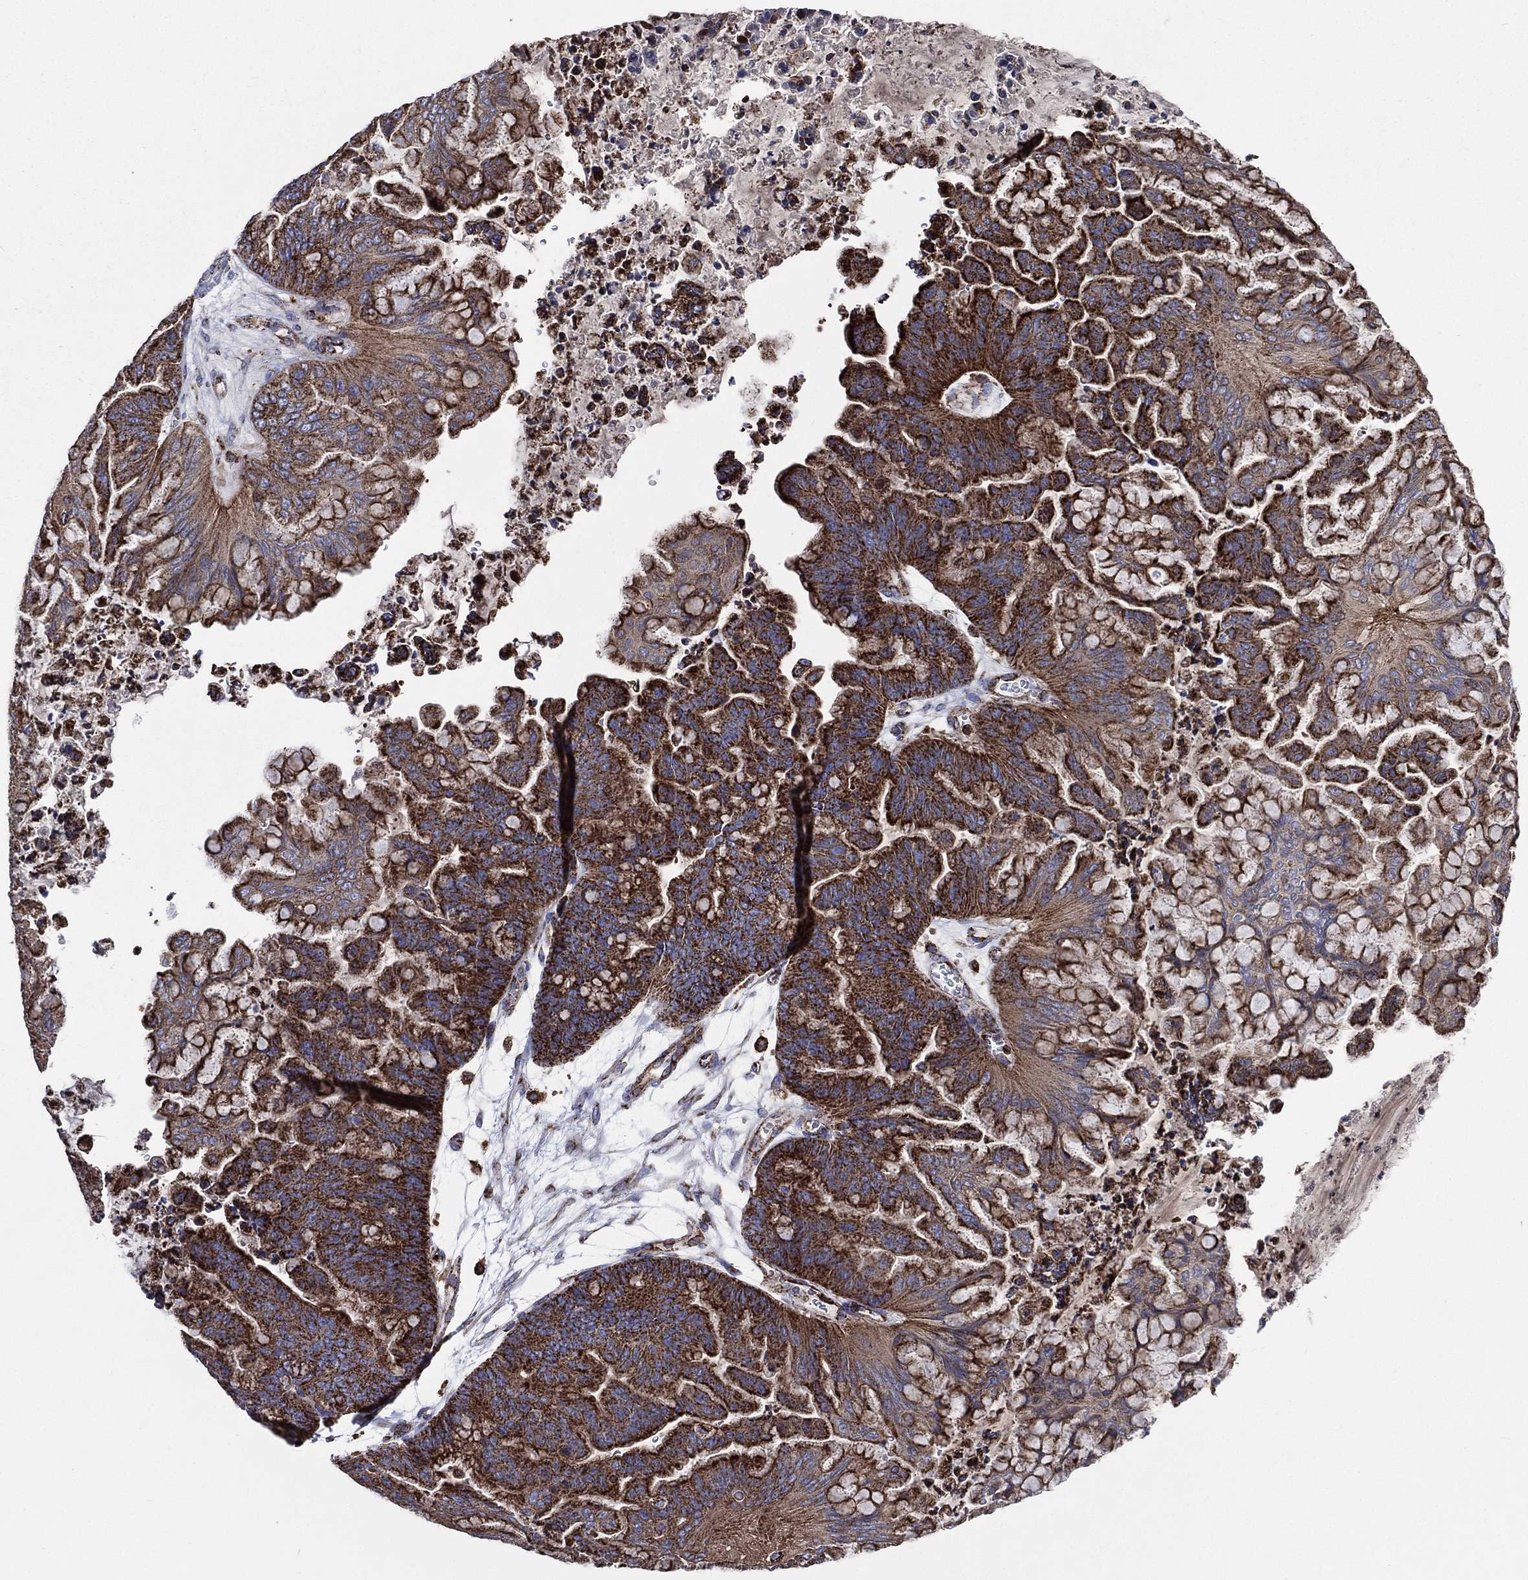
{"staining": {"intensity": "strong", "quantity": ">75%", "location": "cytoplasmic/membranous"}, "tissue": "ovarian cancer", "cell_type": "Tumor cells", "image_type": "cancer", "snomed": [{"axis": "morphology", "description": "Cystadenocarcinoma, mucinous, NOS"}, {"axis": "topography", "description": "Ovary"}], "caption": "A micrograph of ovarian cancer (mucinous cystadenocarcinoma) stained for a protein reveals strong cytoplasmic/membranous brown staining in tumor cells.", "gene": "ANKRD37", "patient": {"sex": "female", "age": 67}}